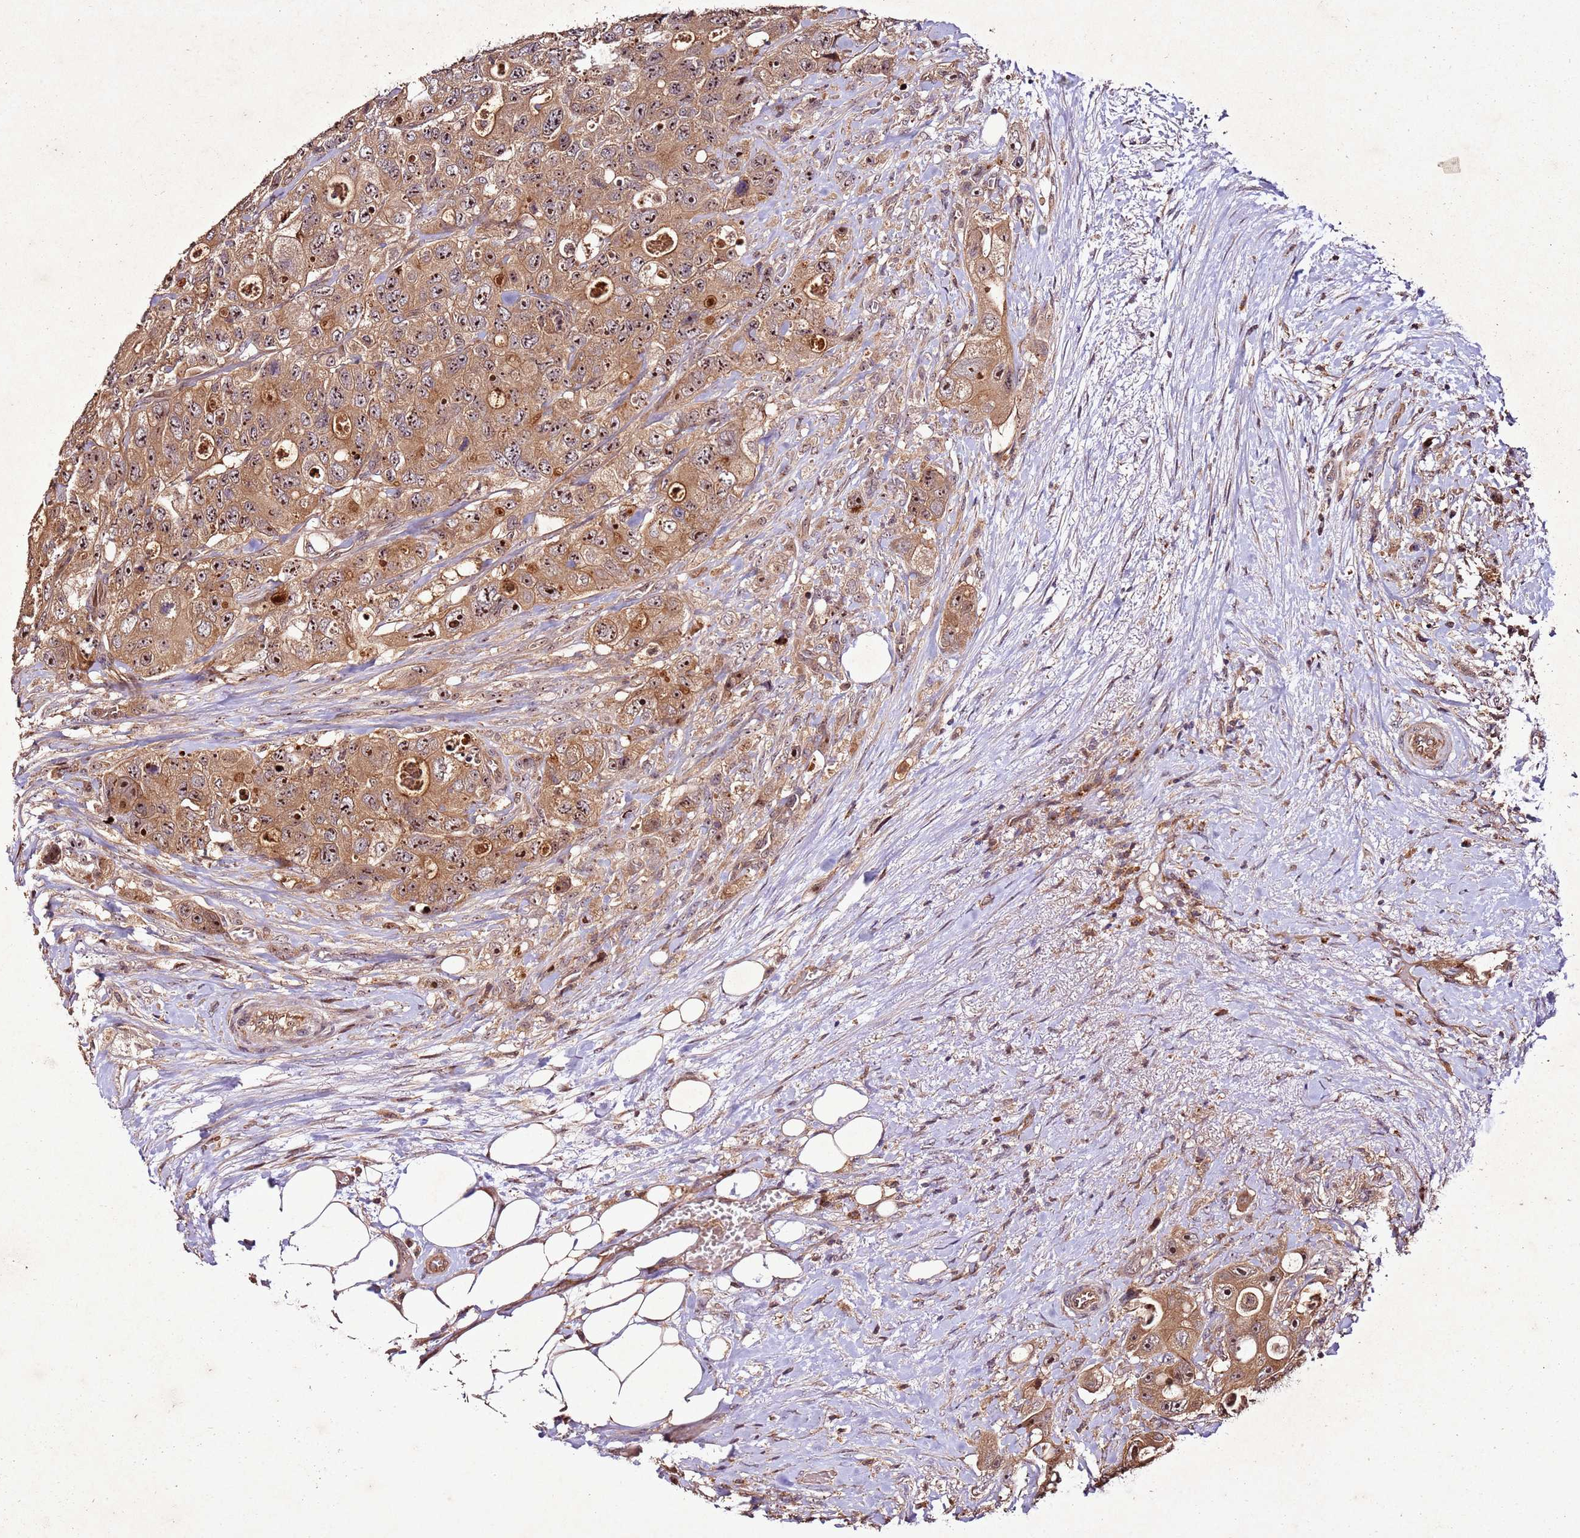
{"staining": {"intensity": "moderate", "quantity": ">75%", "location": "cytoplasmic/membranous,nuclear"}, "tissue": "colorectal cancer", "cell_type": "Tumor cells", "image_type": "cancer", "snomed": [{"axis": "morphology", "description": "Adenocarcinoma, NOS"}, {"axis": "topography", "description": "Colon"}], "caption": "Moderate cytoplasmic/membranous and nuclear positivity for a protein is appreciated in about >75% of tumor cells of colorectal cancer using immunohistochemistry.", "gene": "PTMA", "patient": {"sex": "female", "age": 46}}